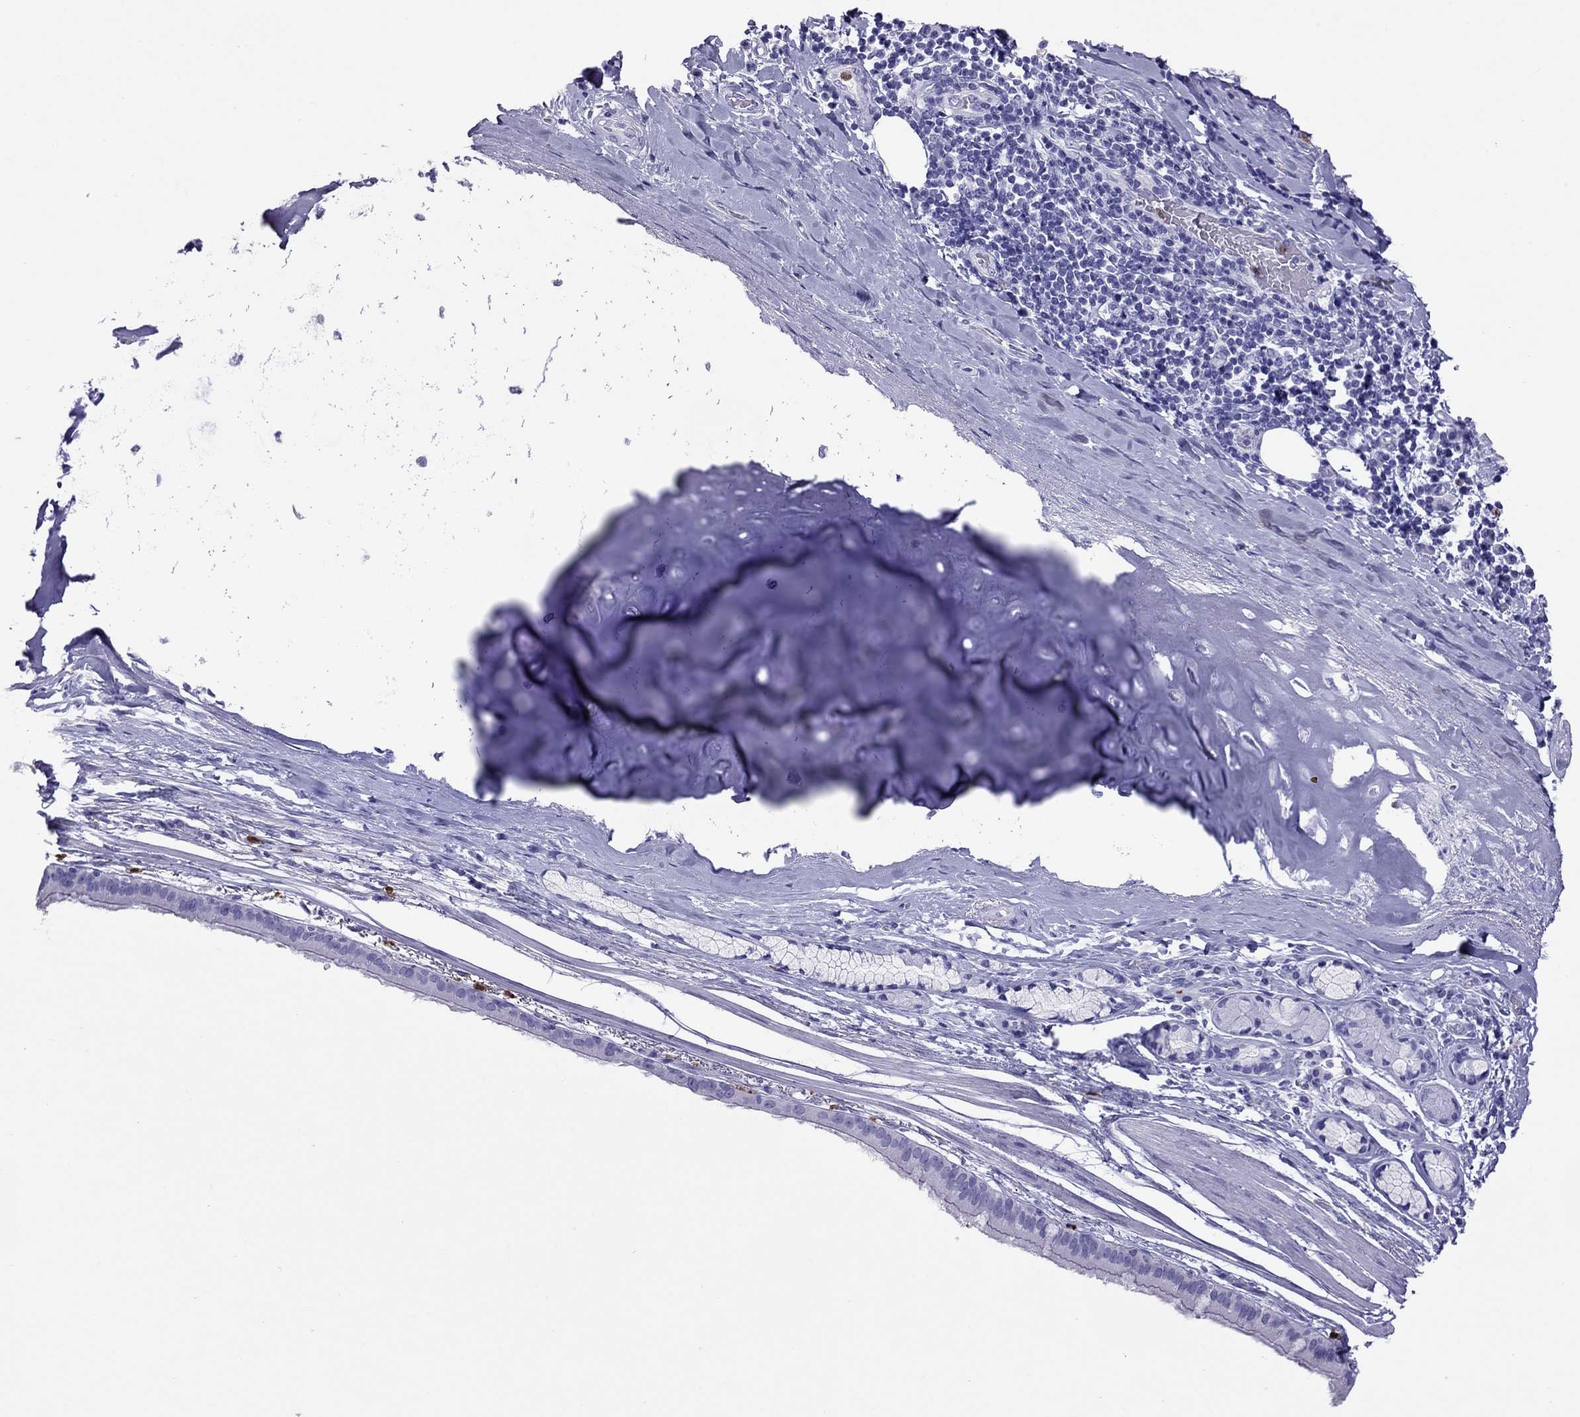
{"staining": {"intensity": "negative", "quantity": "none", "location": "none"}, "tissue": "bronchus", "cell_type": "Respiratory epithelial cells", "image_type": "normal", "snomed": [{"axis": "morphology", "description": "Normal tissue, NOS"}, {"axis": "morphology", "description": "Squamous cell carcinoma, NOS"}, {"axis": "topography", "description": "Bronchus"}, {"axis": "topography", "description": "Lung"}], "caption": "DAB immunohistochemical staining of unremarkable human bronchus displays no significant staining in respiratory epithelial cells.", "gene": "SLAMF1", "patient": {"sex": "male", "age": 69}}